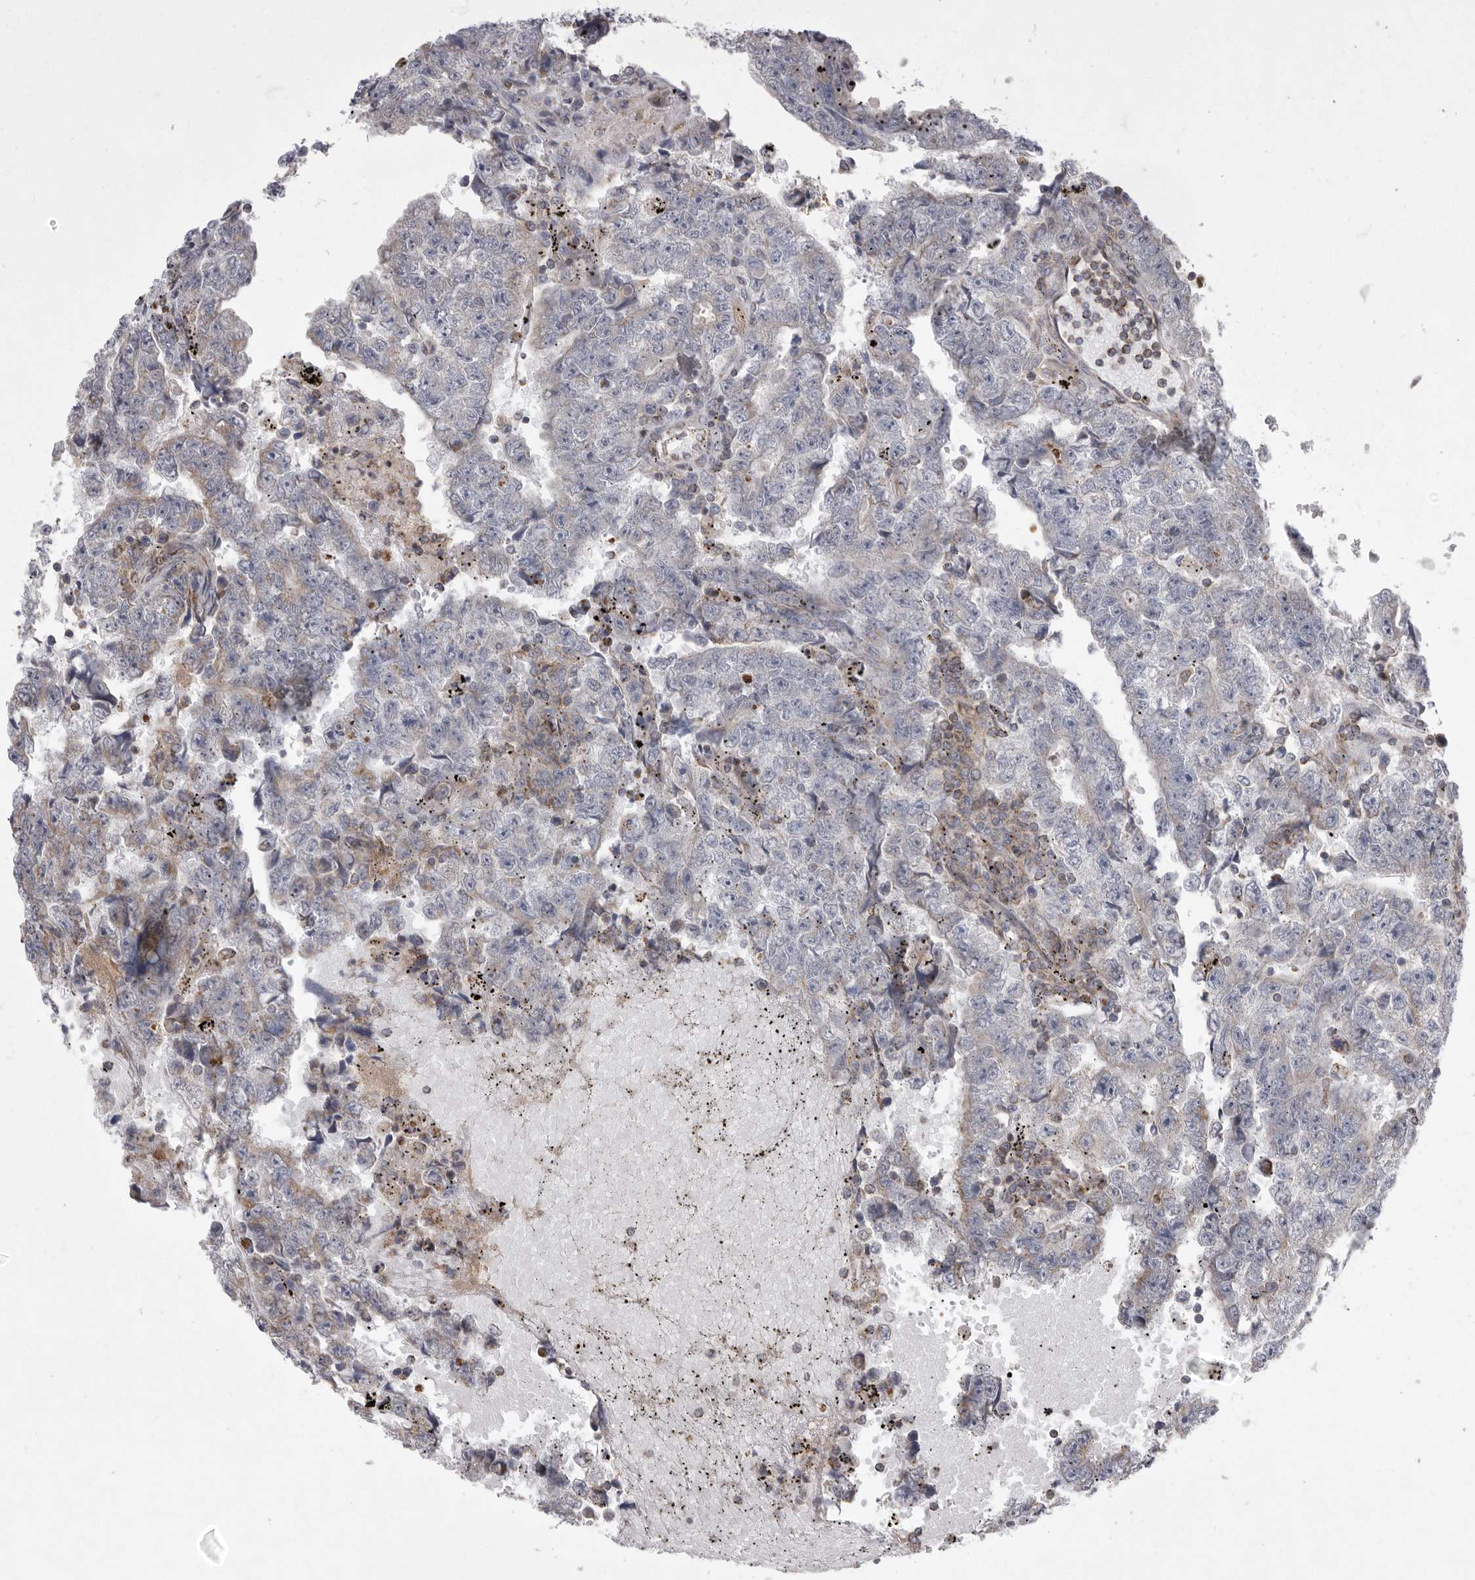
{"staining": {"intensity": "negative", "quantity": "none", "location": "none"}, "tissue": "testis cancer", "cell_type": "Tumor cells", "image_type": "cancer", "snomed": [{"axis": "morphology", "description": "Carcinoma, Embryonal, NOS"}, {"axis": "topography", "description": "Testis"}], "caption": "This is a micrograph of IHC staining of testis cancer (embryonal carcinoma), which shows no positivity in tumor cells.", "gene": "MPZL1", "patient": {"sex": "male", "age": 25}}